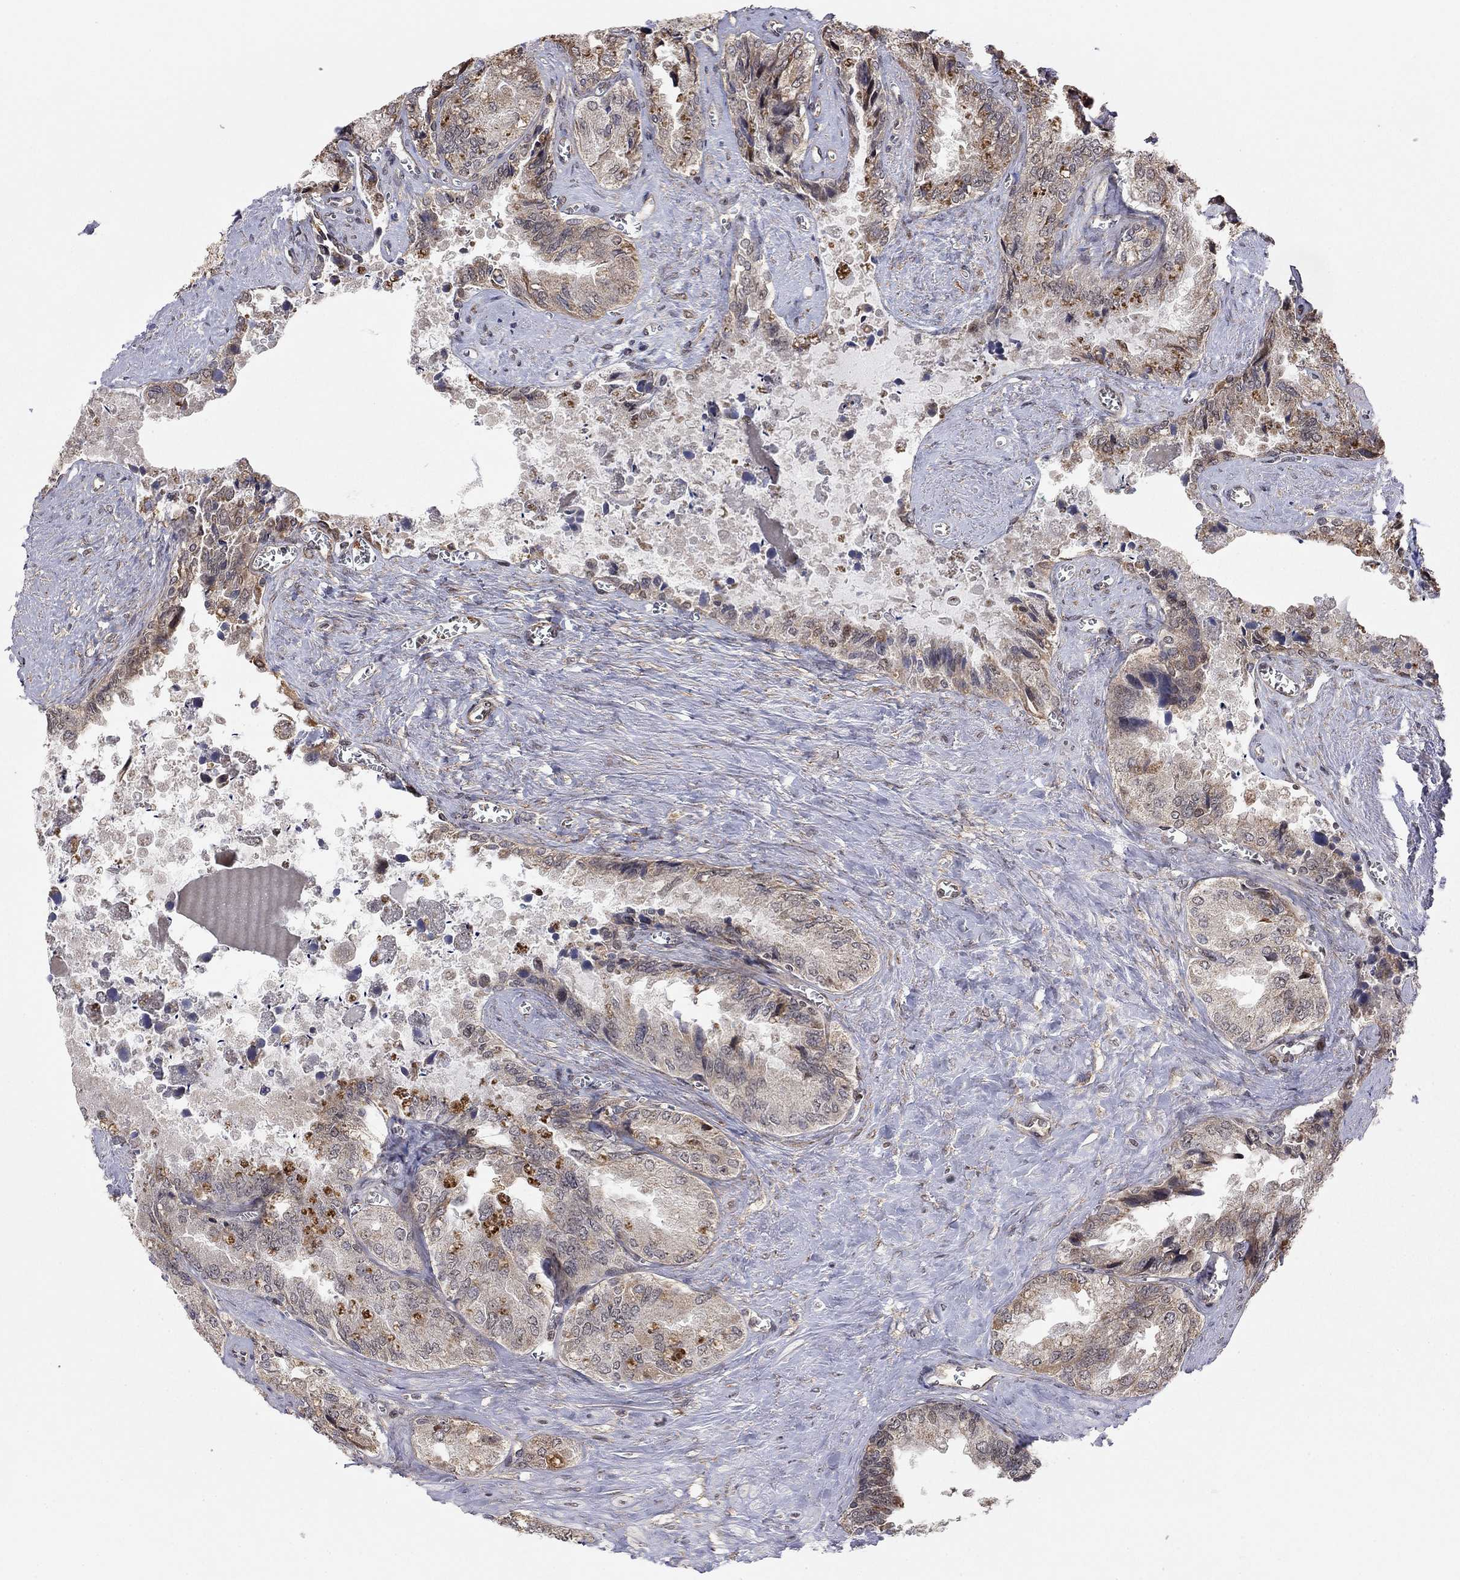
{"staining": {"intensity": "moderate", "quantity": "<25%", "location": "nuclear"}, "tissue": "seminal vesicle", "cell_type": "Glandular cells", "image_type": "normal", "snomed": [{"axis": "morphology", "description": "Normal tissue, NOS"}, {"axis": "topography", "description": "Seminal veicle"}], "caption": "Glandular cells exhibit moderate nuclear expression in about <25% of cells in benign seminal vesicle. (IHC, brightfield microscopy, high magnification).", "gene": "TDP1", "patient": {"sex": "male", "age": 67}}